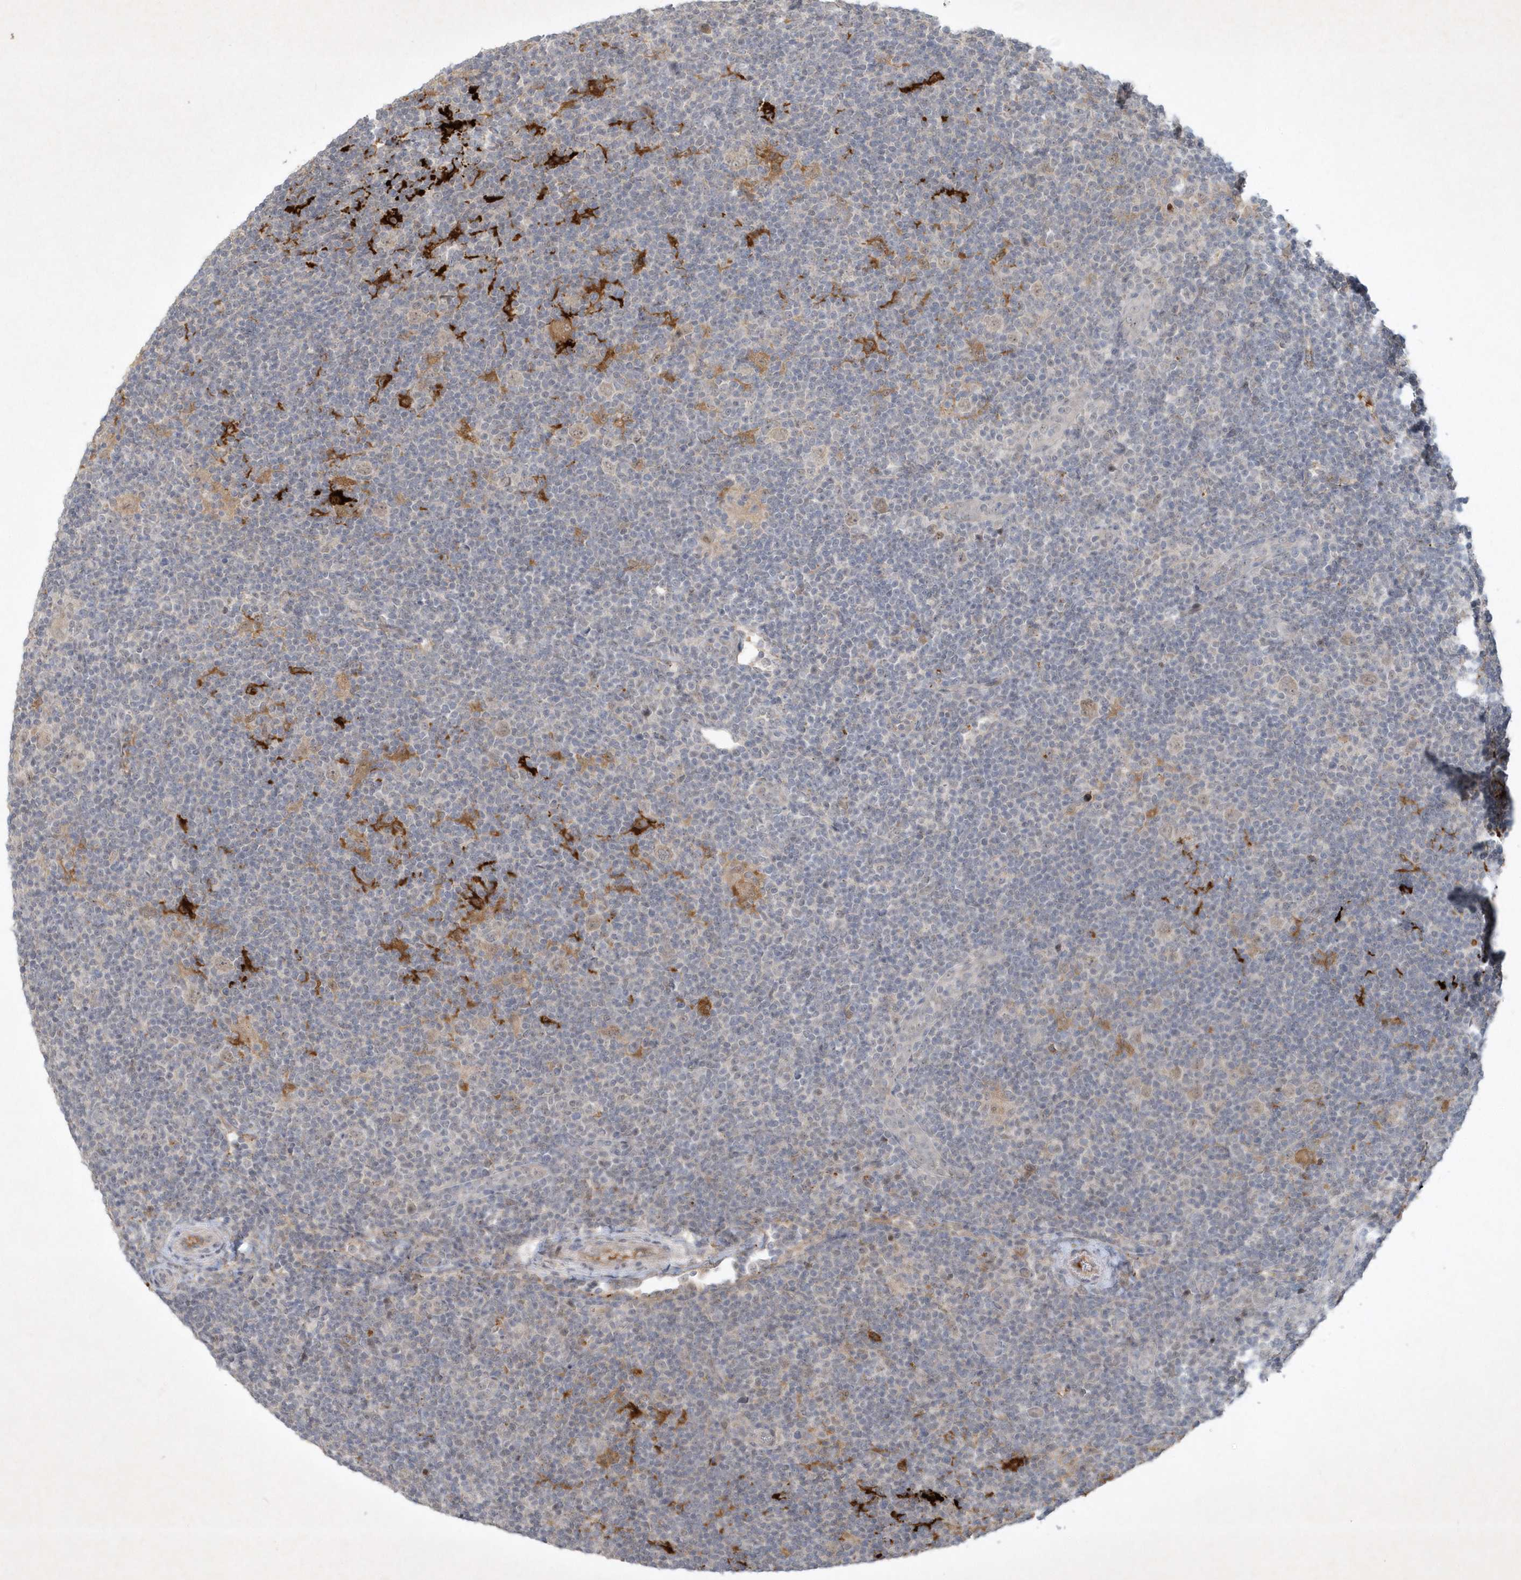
{"staining": {"intensity": "weak", "quantity": ">75%", "location": "cytoplasmic/membranous,nuclear"}, "tissue": "lymphoma", "cell_type": "Tumor cells", "image_type": "cancer", "snomed": [{"axis": "morphology", "description": "Hodgkin's disease, NOS"}, {"axis": "topography", "description": "Lymph node"}], "caption": "Hodgkin's disease stained with DAB (3,3'-diaminobenzidine) immunohistochemistry (IHC) displays low levels of weak cytoplasmic/membranous and nuclear staining in approximately >75% of tumor cells. The protein is stained brown, and the nuclei are stained in blue (DAB IHC with brightfield microscopy, high magnification).", "gene": "THG1L", "patient": {"sex": "female", "age": 57}}